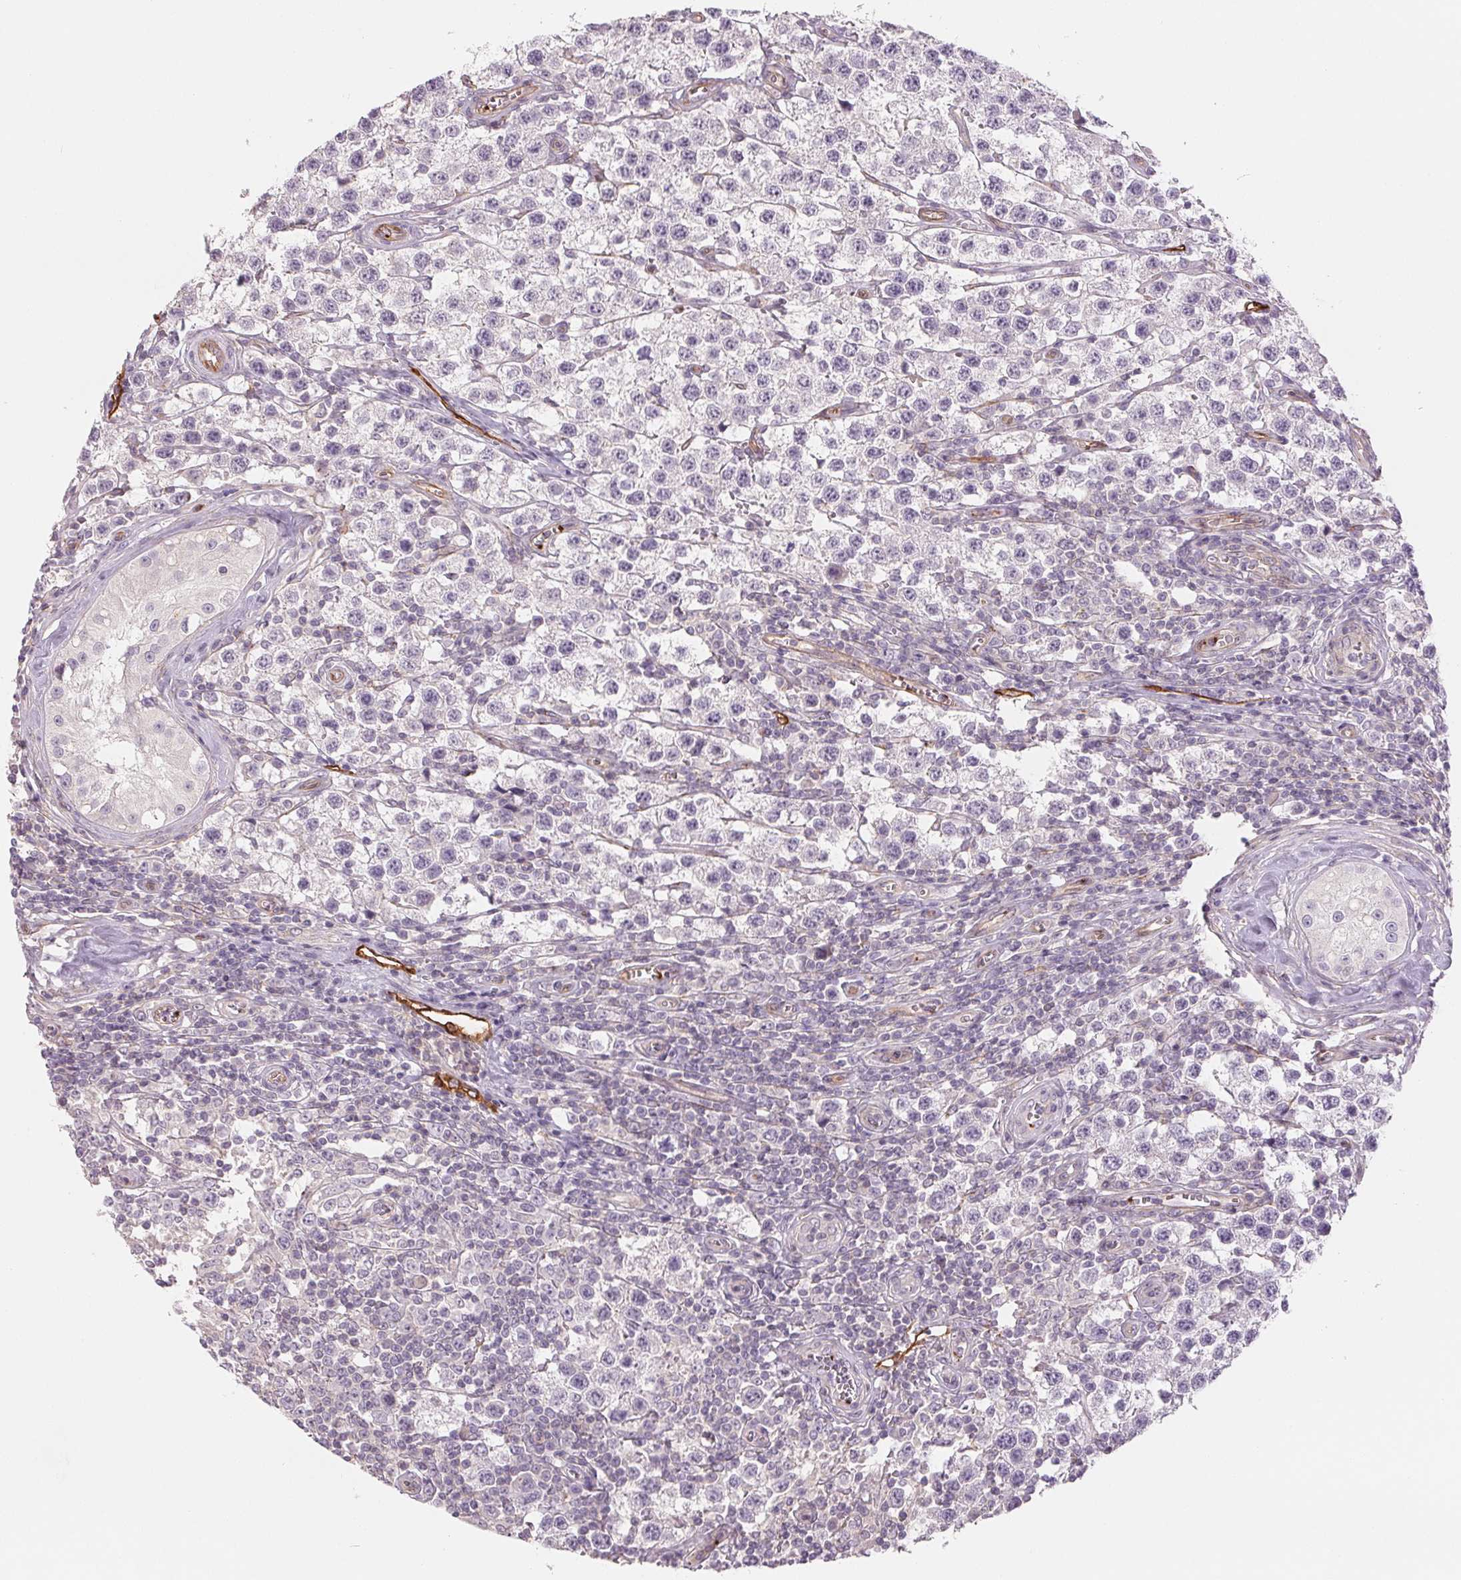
{"staining": {"intensity": "negative", "quantity": "none", "location": "none"}, "tissue": "testis cancer", "cell_type": "Tumor cells", "image_type": "cancer", "snomed": [{"axis": "morphology", "description": "Seminoma, NOS"}, {"axis": "topography", "description": "Testis"}], "caption": "There is no significant expression in tumor cells of testis cancer (seminoma).", "gene": "ANKRD13B", "patient": {"sex": "male", "age": 34}}